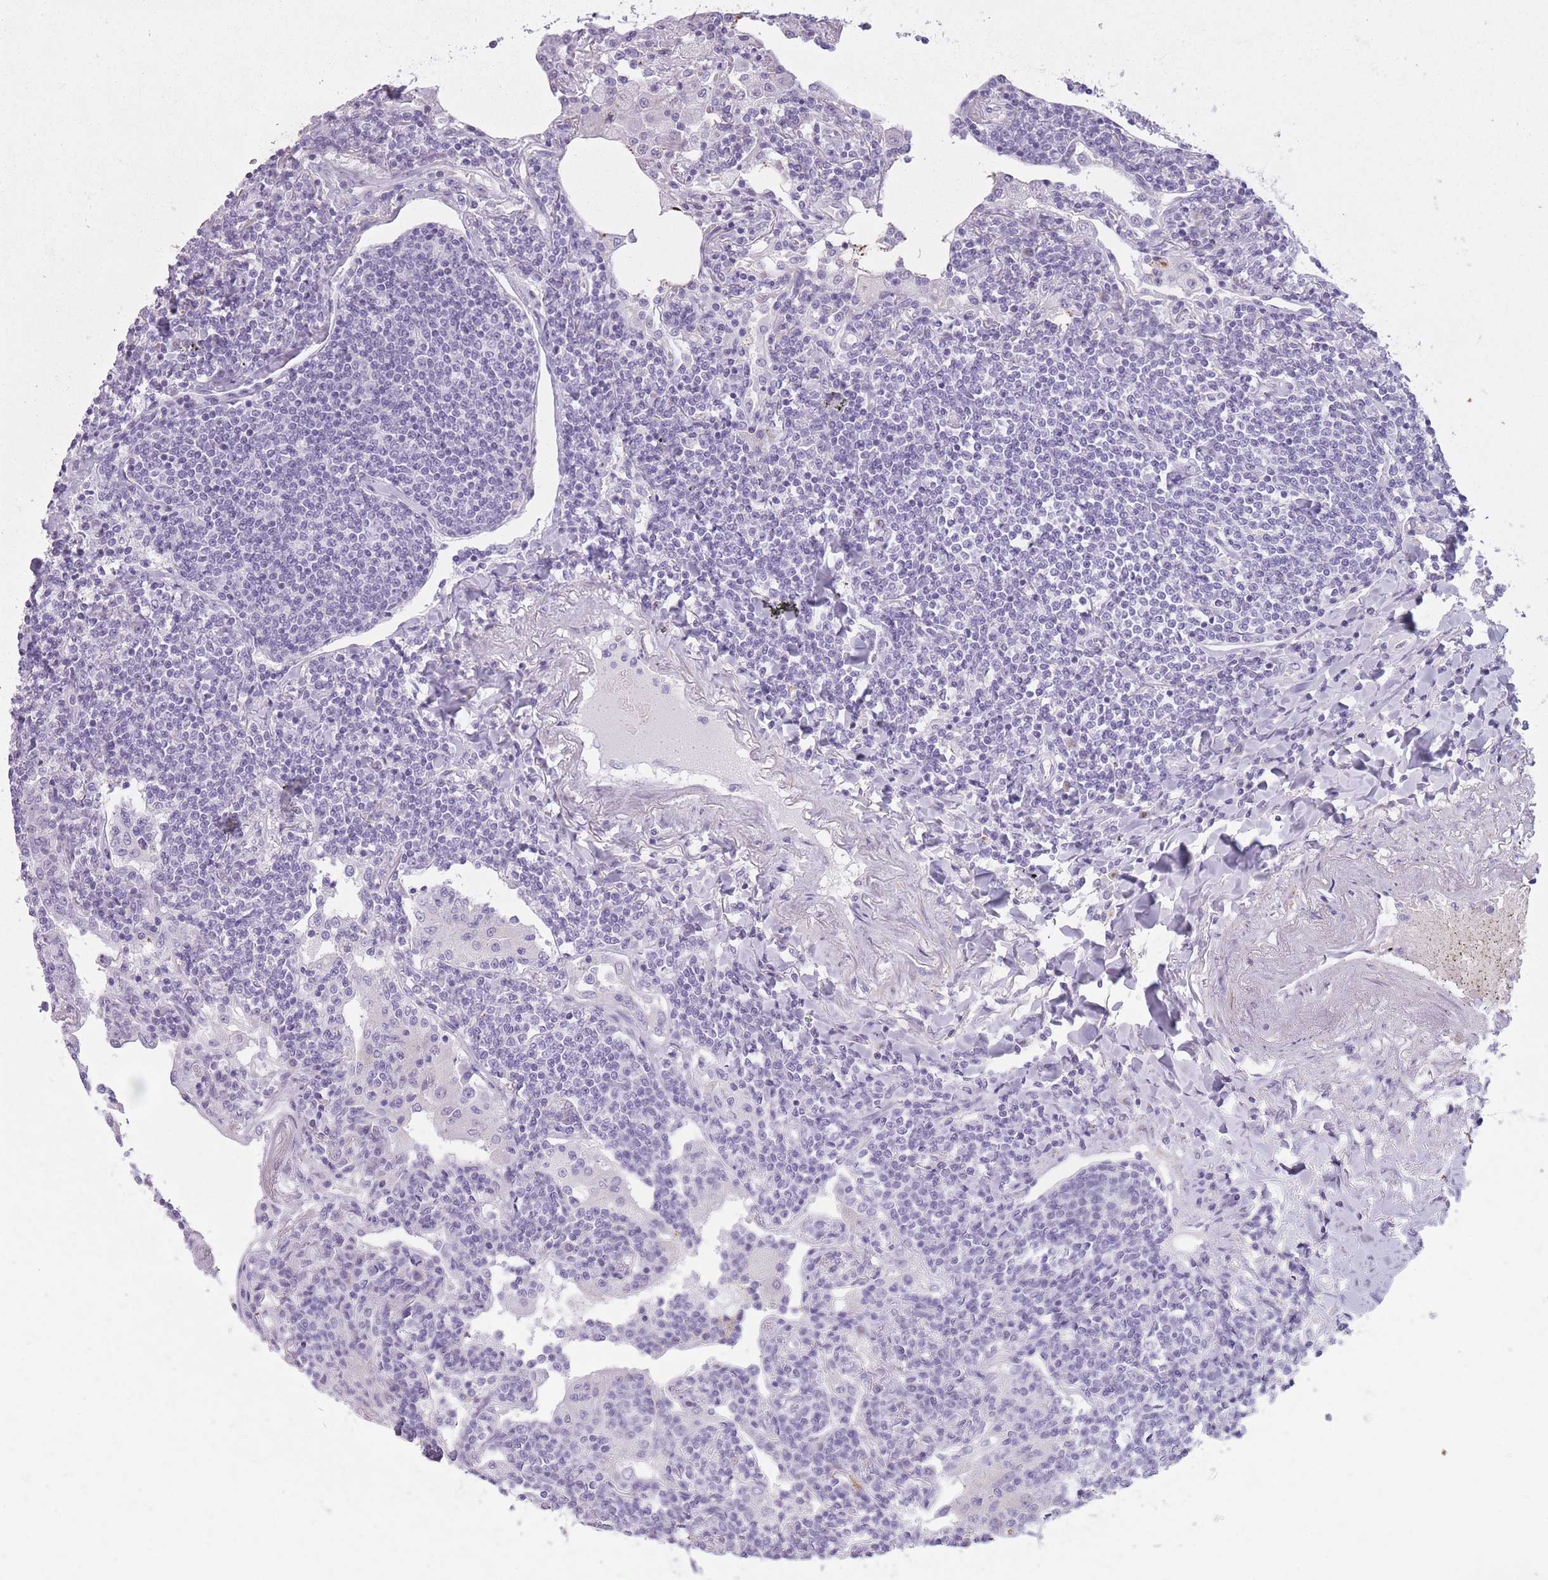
{"staining": {"intensity": "negative", "quantity": "none", "location": "none"}, "tissue": "lymphoma", "cell_type": "Tumor cells", "image_type": "cancer", "snomed": [{"axis": "morphology", "description": "Malignant lymphoma, non-Hodgkin's type, Low grade"}, {"axis": "topography", "description": "Lung"}], "caption": "This is a micrograph of immunohistochemistry (IHC) staining of lymphoma, which shows no positivity in tumor cells.", "gene": "GOLGA6D", "patient": {"sex": "female", "age": 71}}